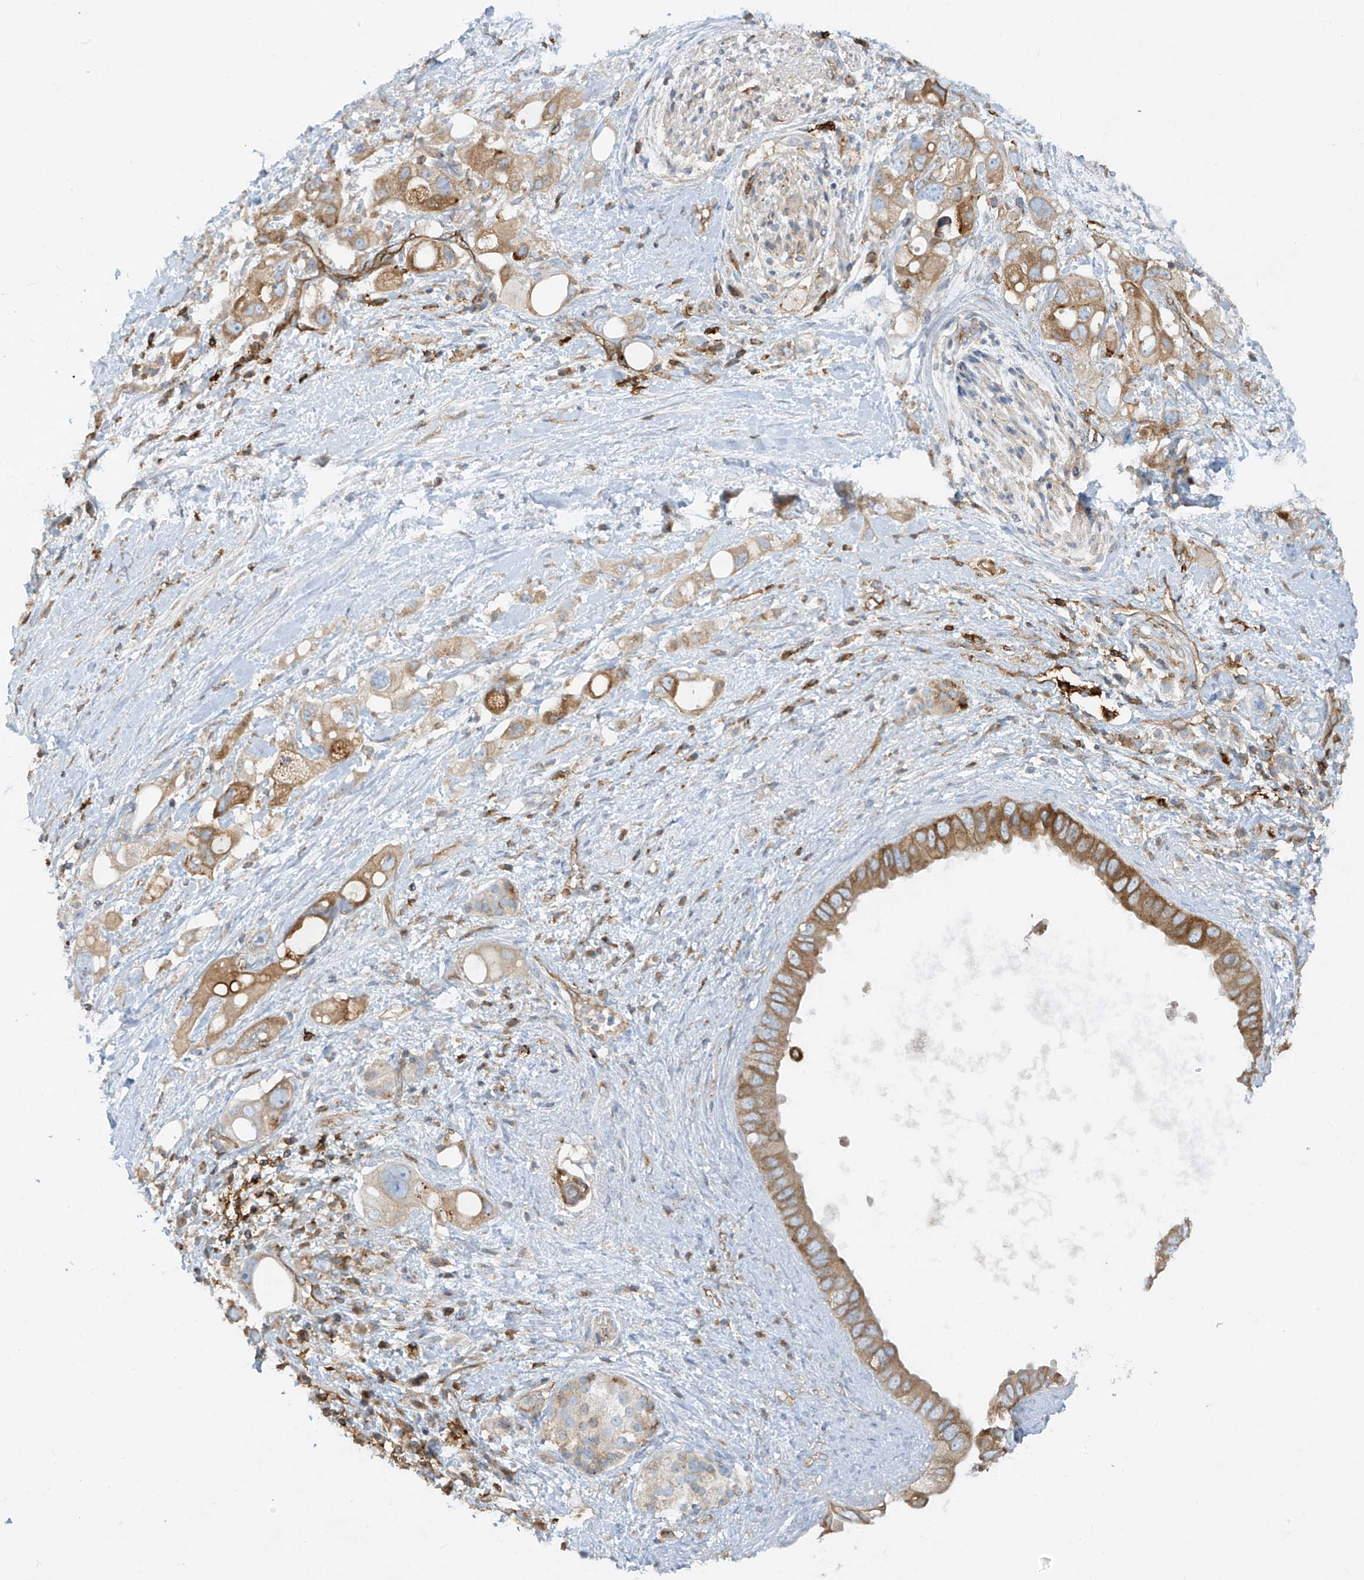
{"staining": {"intensity": "strong", "quantity": ">75%", "location": "cytoplasmic/membranous"}, "tissue": "pancreatic cancer", "cell_type": "Tumor cells", "image_type": "cancer", "snomed": [{"axis": "morphology", "description": "Adenocarcinoma, NOS"}, {"axis": "topography", "description": "Pancreas"}], "caption": "Tumor cells demonstrate high levels of strong cytoplasmic/membranous positivity in approximately >75% of cells in human pancreatic cancer.", "gene": "HLA-E", "patient": {"sex": "female", "age": 56}}